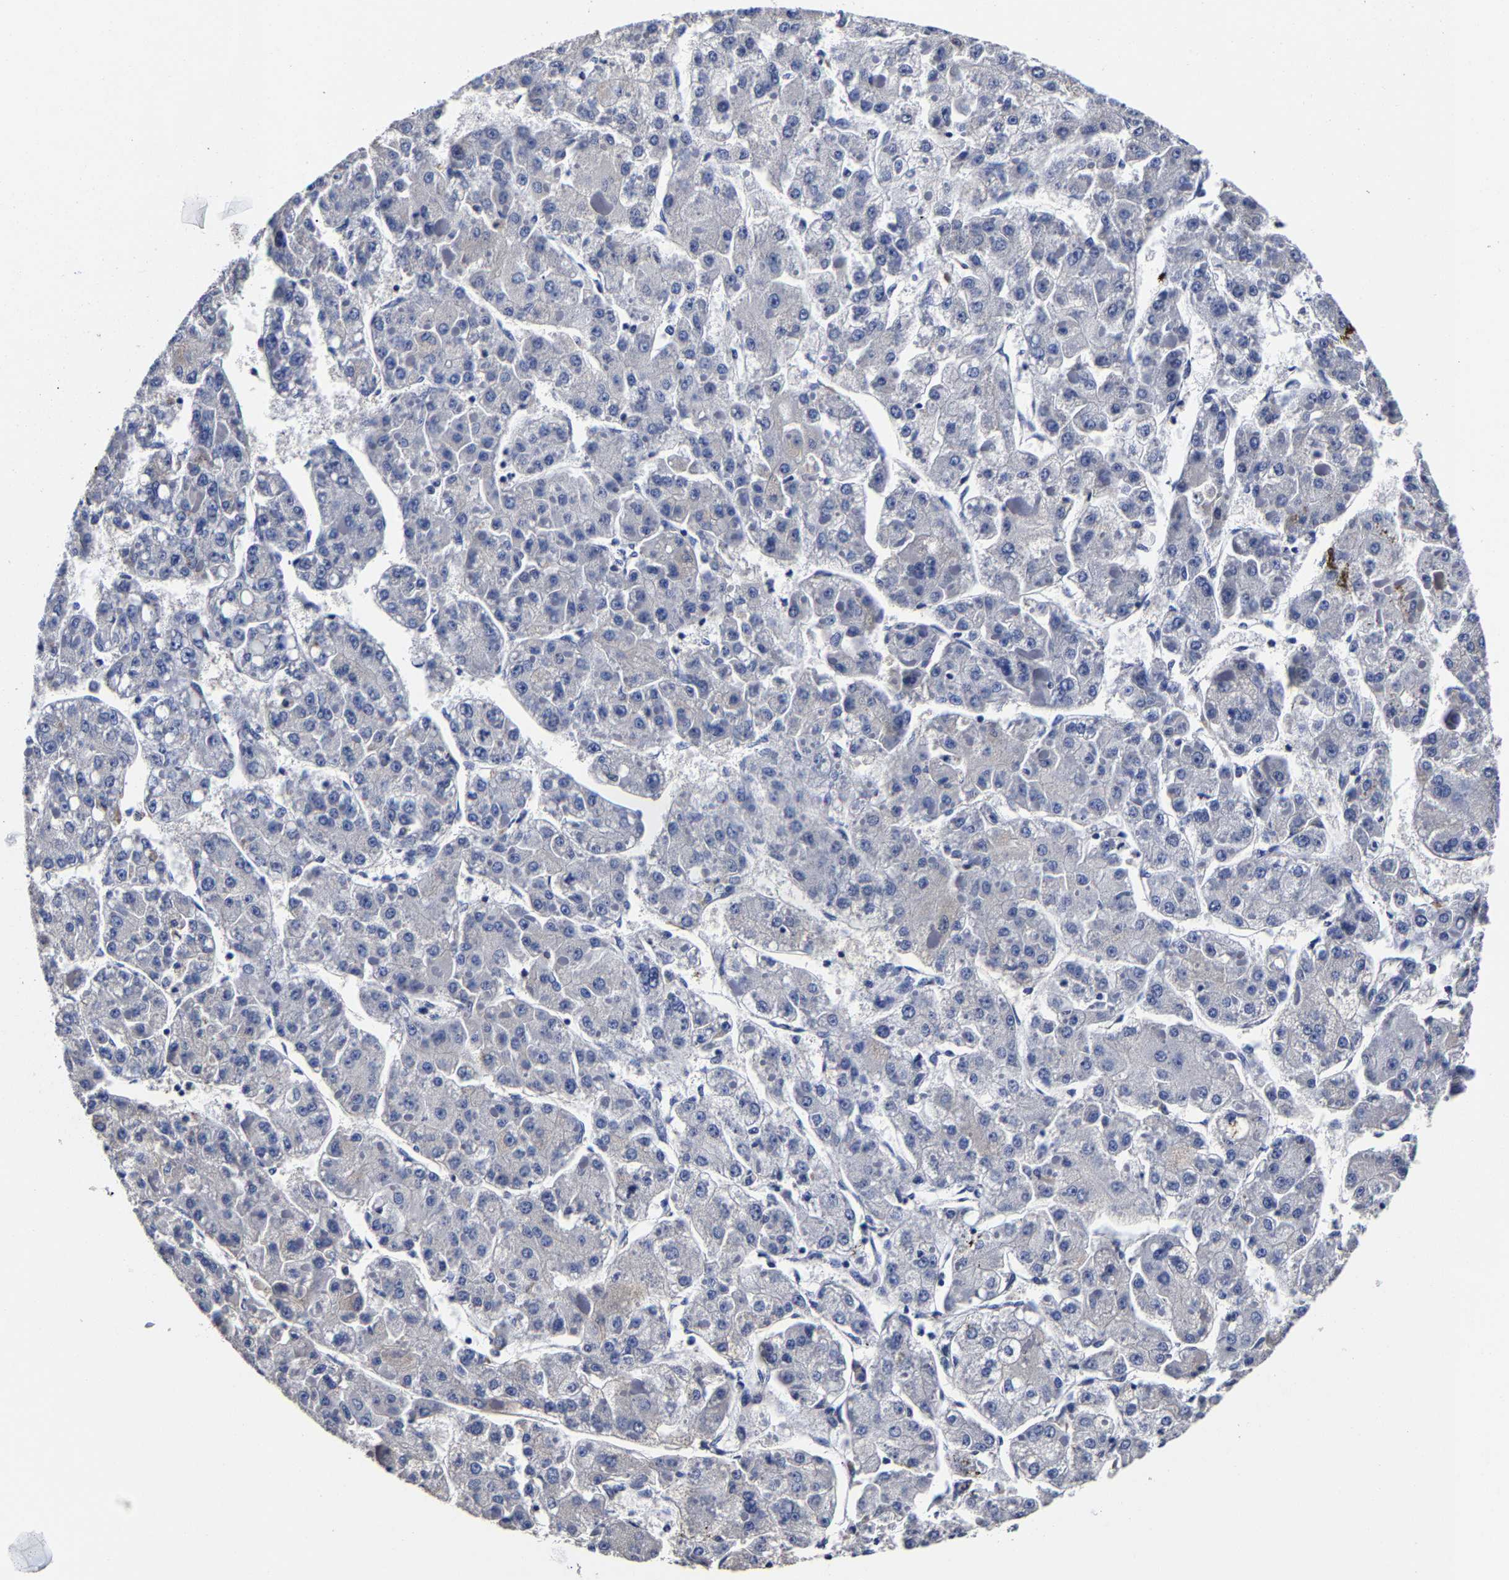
{"staining": {"intensity": "negative", "quantity": "none", "location": "none"}, "tissue": "liver cancer", "cell_type": "Tumor cells", "image_type": "cancer", "snomed": [{"axis": "morphology", "description": "Carcinoma, Hepatocellular, NOS"}, {"axis": "topography", "description": "Liver"}], "caption": "A photomicrograph of liver hepatocellular carcinoma stained for a protein reveals no brown staining in tumor cells.", "gene": "AKAP4", "patient": {"sex": "female", "age": 73}}